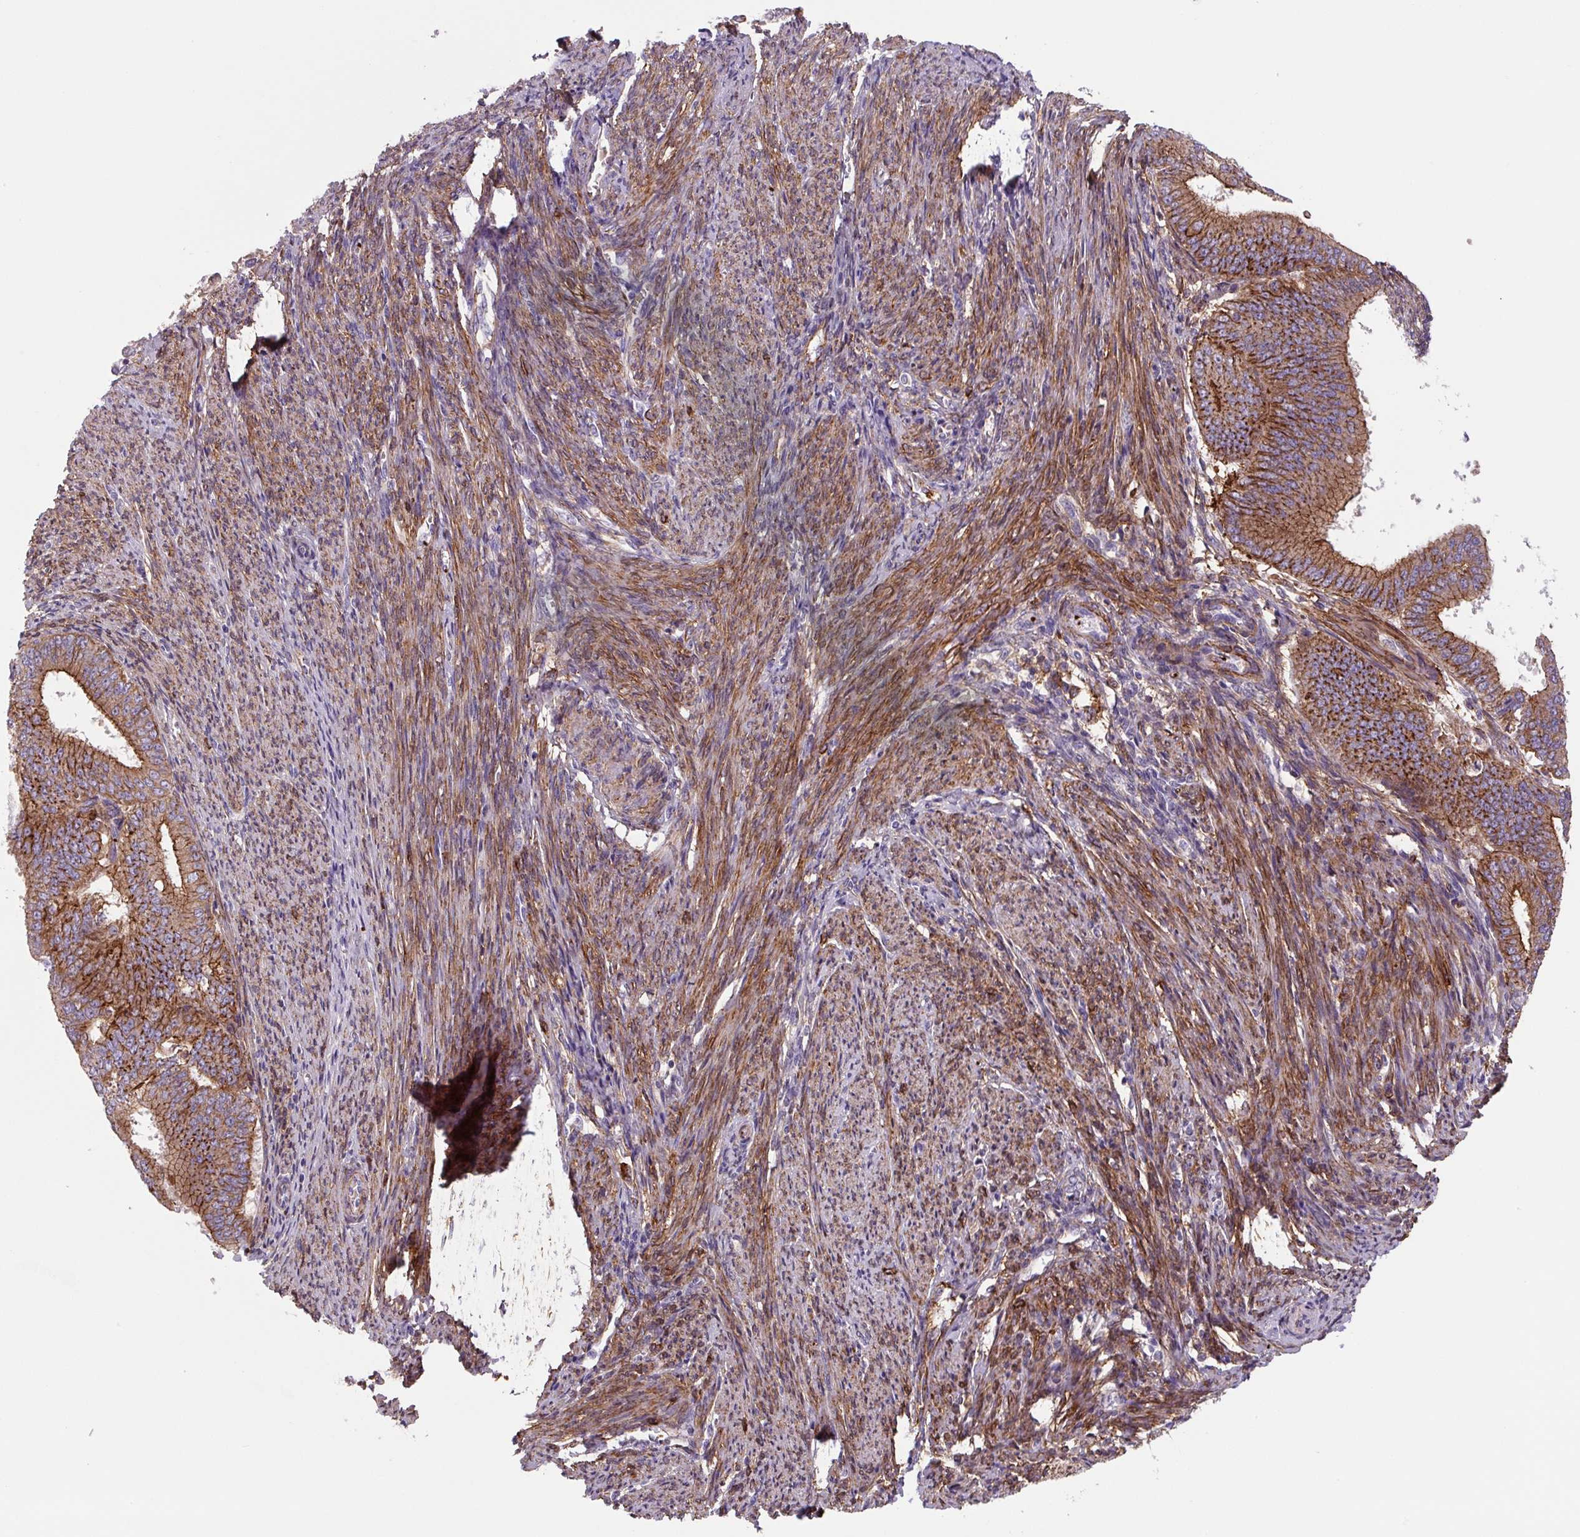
{"staining": {"intensity": "moderate", "quantity": ">75%", "location": "cytoplasmic/membranous"}, "tissue": "endometrial cancer", "cell_type": "Tumor cells", "image_type": "cancer", "snomed": [{"axis": "morphology", "description": "Adenocarcinoma, NOS"}, {"axis": "topography", "description": "Endometrium"}], "caption": "Immunohistochemical staining of adenocarcinoma (endometrial) exhibits medium levels of moderate cytoplasmic/membranous expression in approximately >75% of tumor cells.", "gene": "DHFR2", "patient": {"sex": "female", "age": 63}}